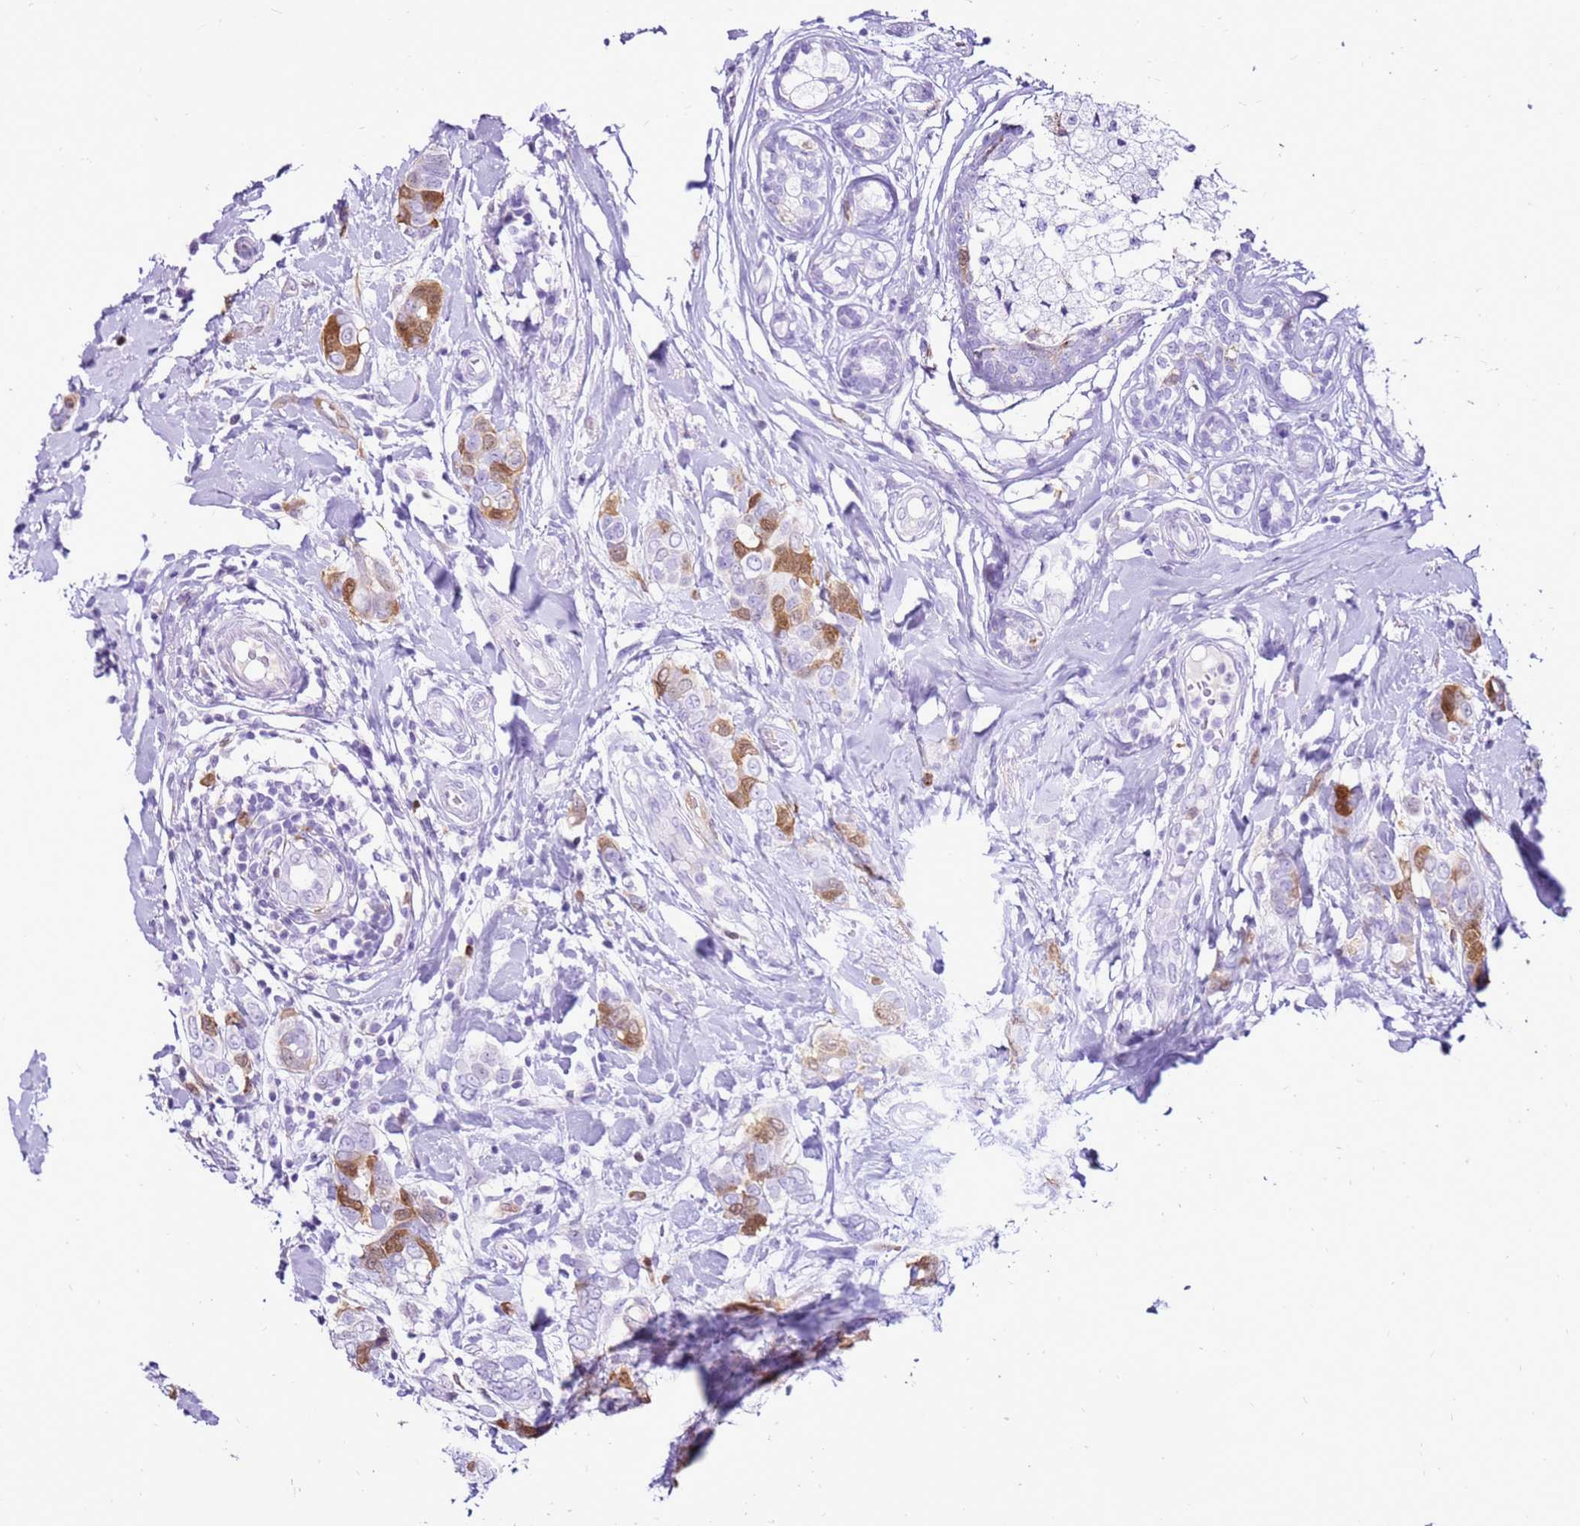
{"staining": {"intensity": "moderate", "quantity": "<25%", "location": "cytoplasmic/membranous,nuclear"}, "tissue": "breast cancer", "cell_type": "Tumor cells", "image_type": "cancer", "snomed": [{"axis": "morphology", "description": "Lobular carcinoma"}, {"axis": "topography", "description": "Breast"}], "caption": "A brown stain shows moderate cytoplasmic/membranous and nuclear positivity of a protein in breast cancer tumor cells.", "gene": "SPC25", "patient": {"sex": "female", "age": 51}}